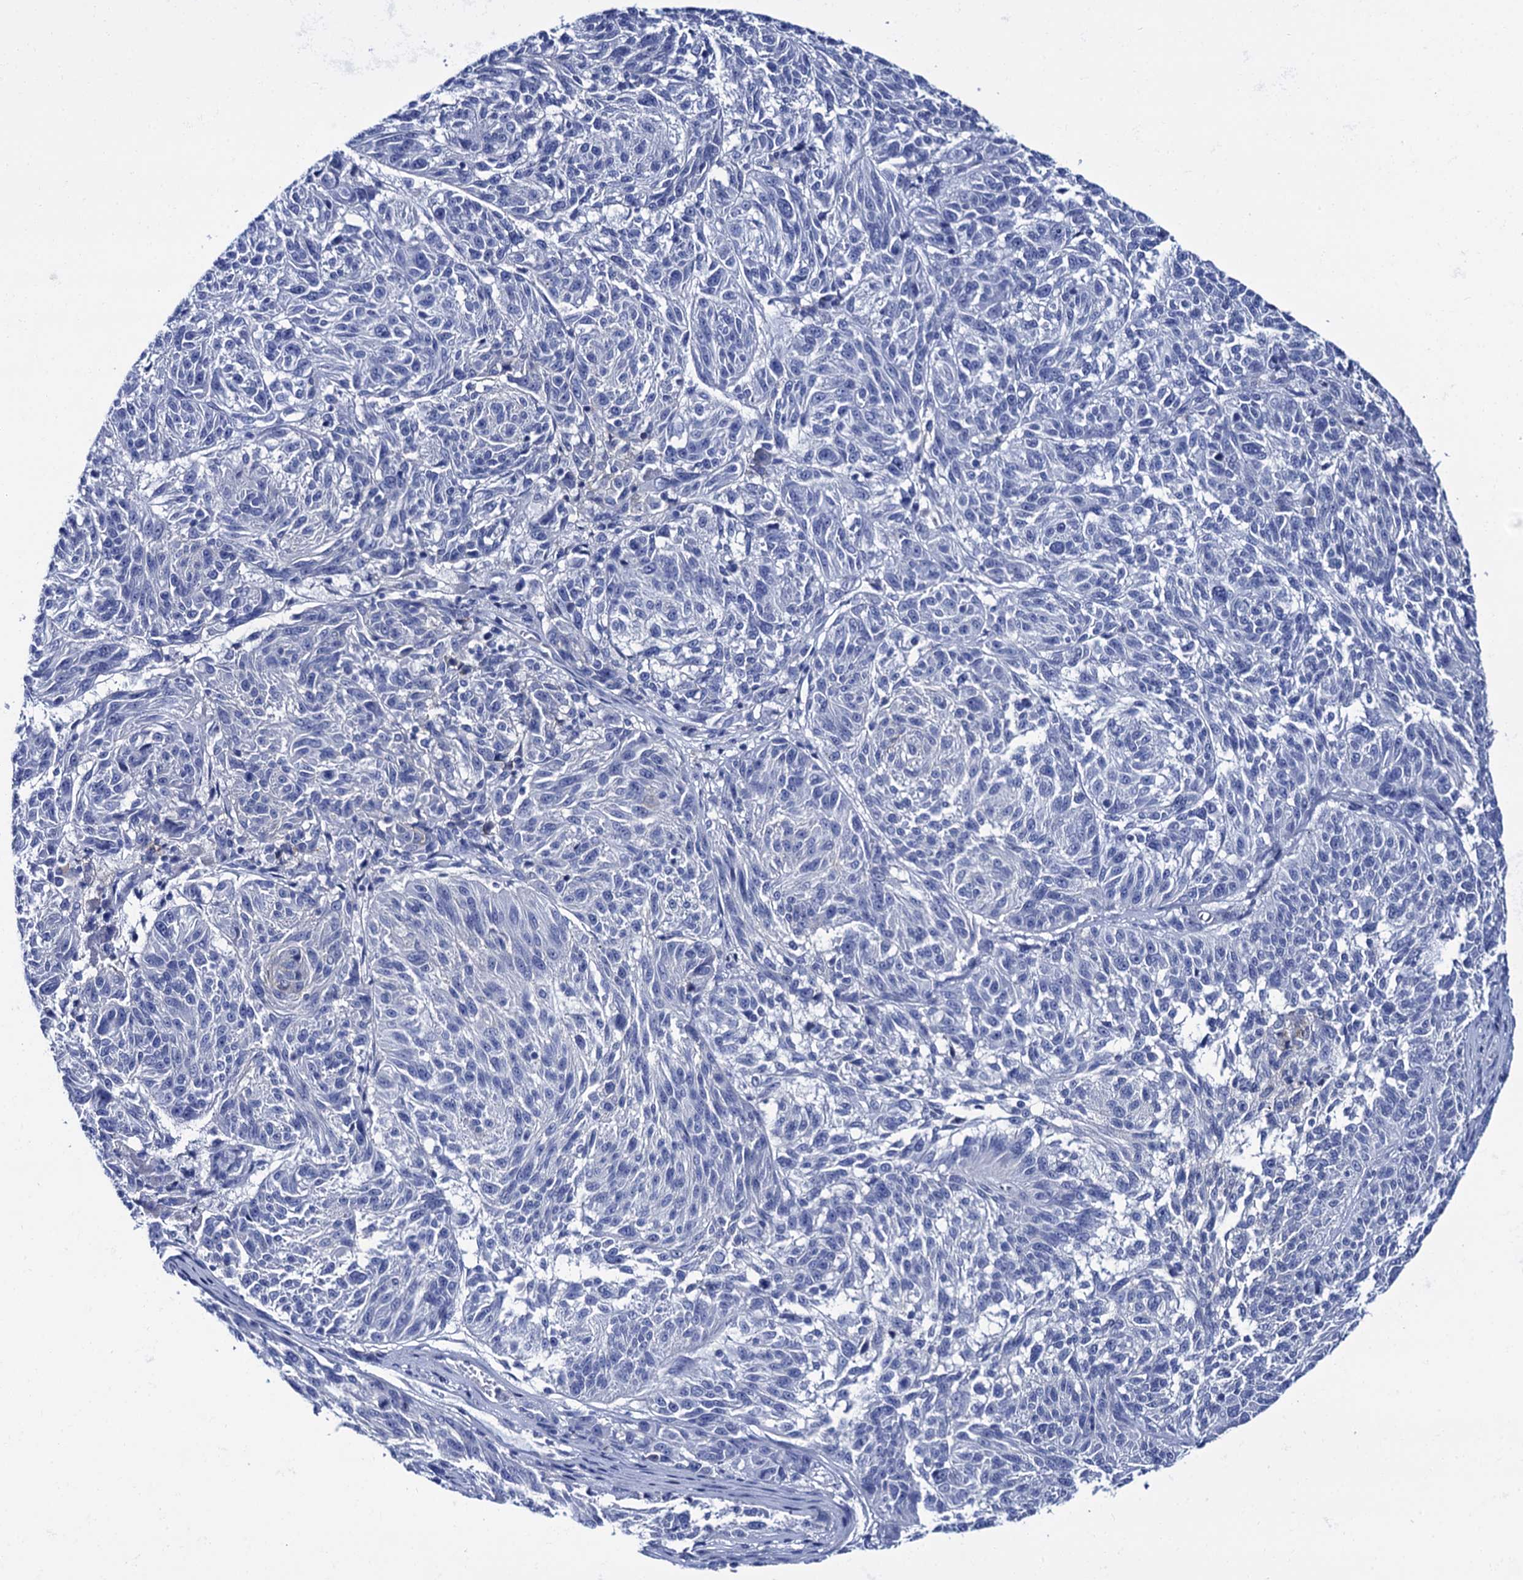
{"staining": {"intensity": "negative", "quantity": "none", "location": "none"}, "tissue": "melanoma", "cell_type": "Tumor cells", "image_type": "cancer", "snomed": [{"axis": "morphology", "description": "Malignant melanoma, NOS"}, {"axis": "topography", "description": "Skin"}], "caption": "An immunohistochemistry image of melanoma is shown. There is no staining in tumor cells of melanoma.", "gene": "RAB3IP", "patient": {"sex": "male", "age": 53}}